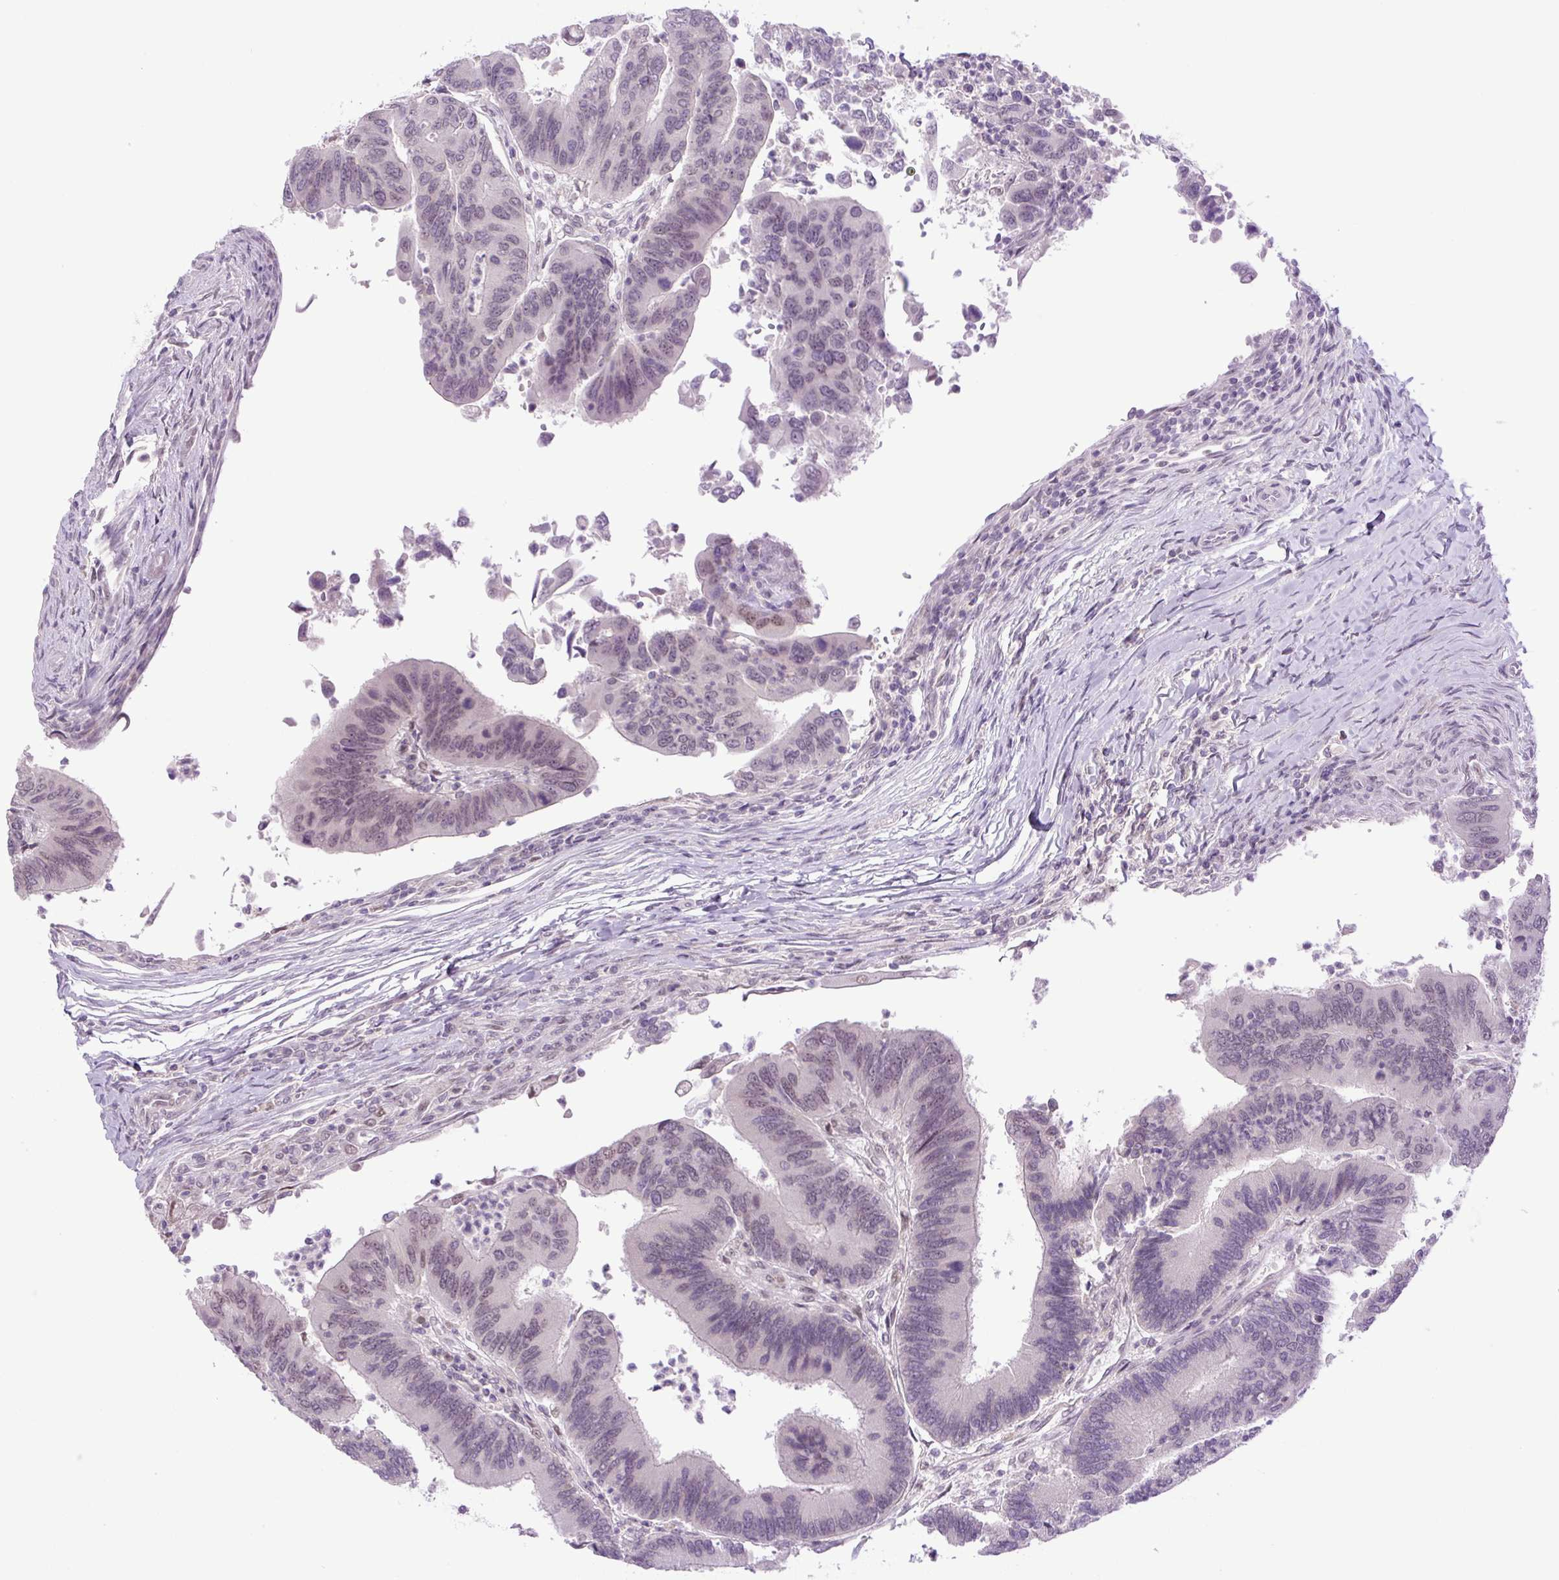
{"staining": {"intensity": "weak", "quantity": "25%-75%", "location": "nuclear"}, "tissue": "colorectal cancer", "cell_type": "Tumor cells", "image_type": "cancer", "snomed": [{"axis": "morphology", "description": "Adenocarcinoma, NOS"}, {"axis": "topography", "description": "Colon"}], "caption": "DAB immunohistochemical staining of human colorectal cancer (adenocarcinoma) demonstrates weak nuclear protein staining in approximately 25%-75% of tumor cells.", "gene": "KPNA1", "patient": {"sex": "female", "age": 67}}